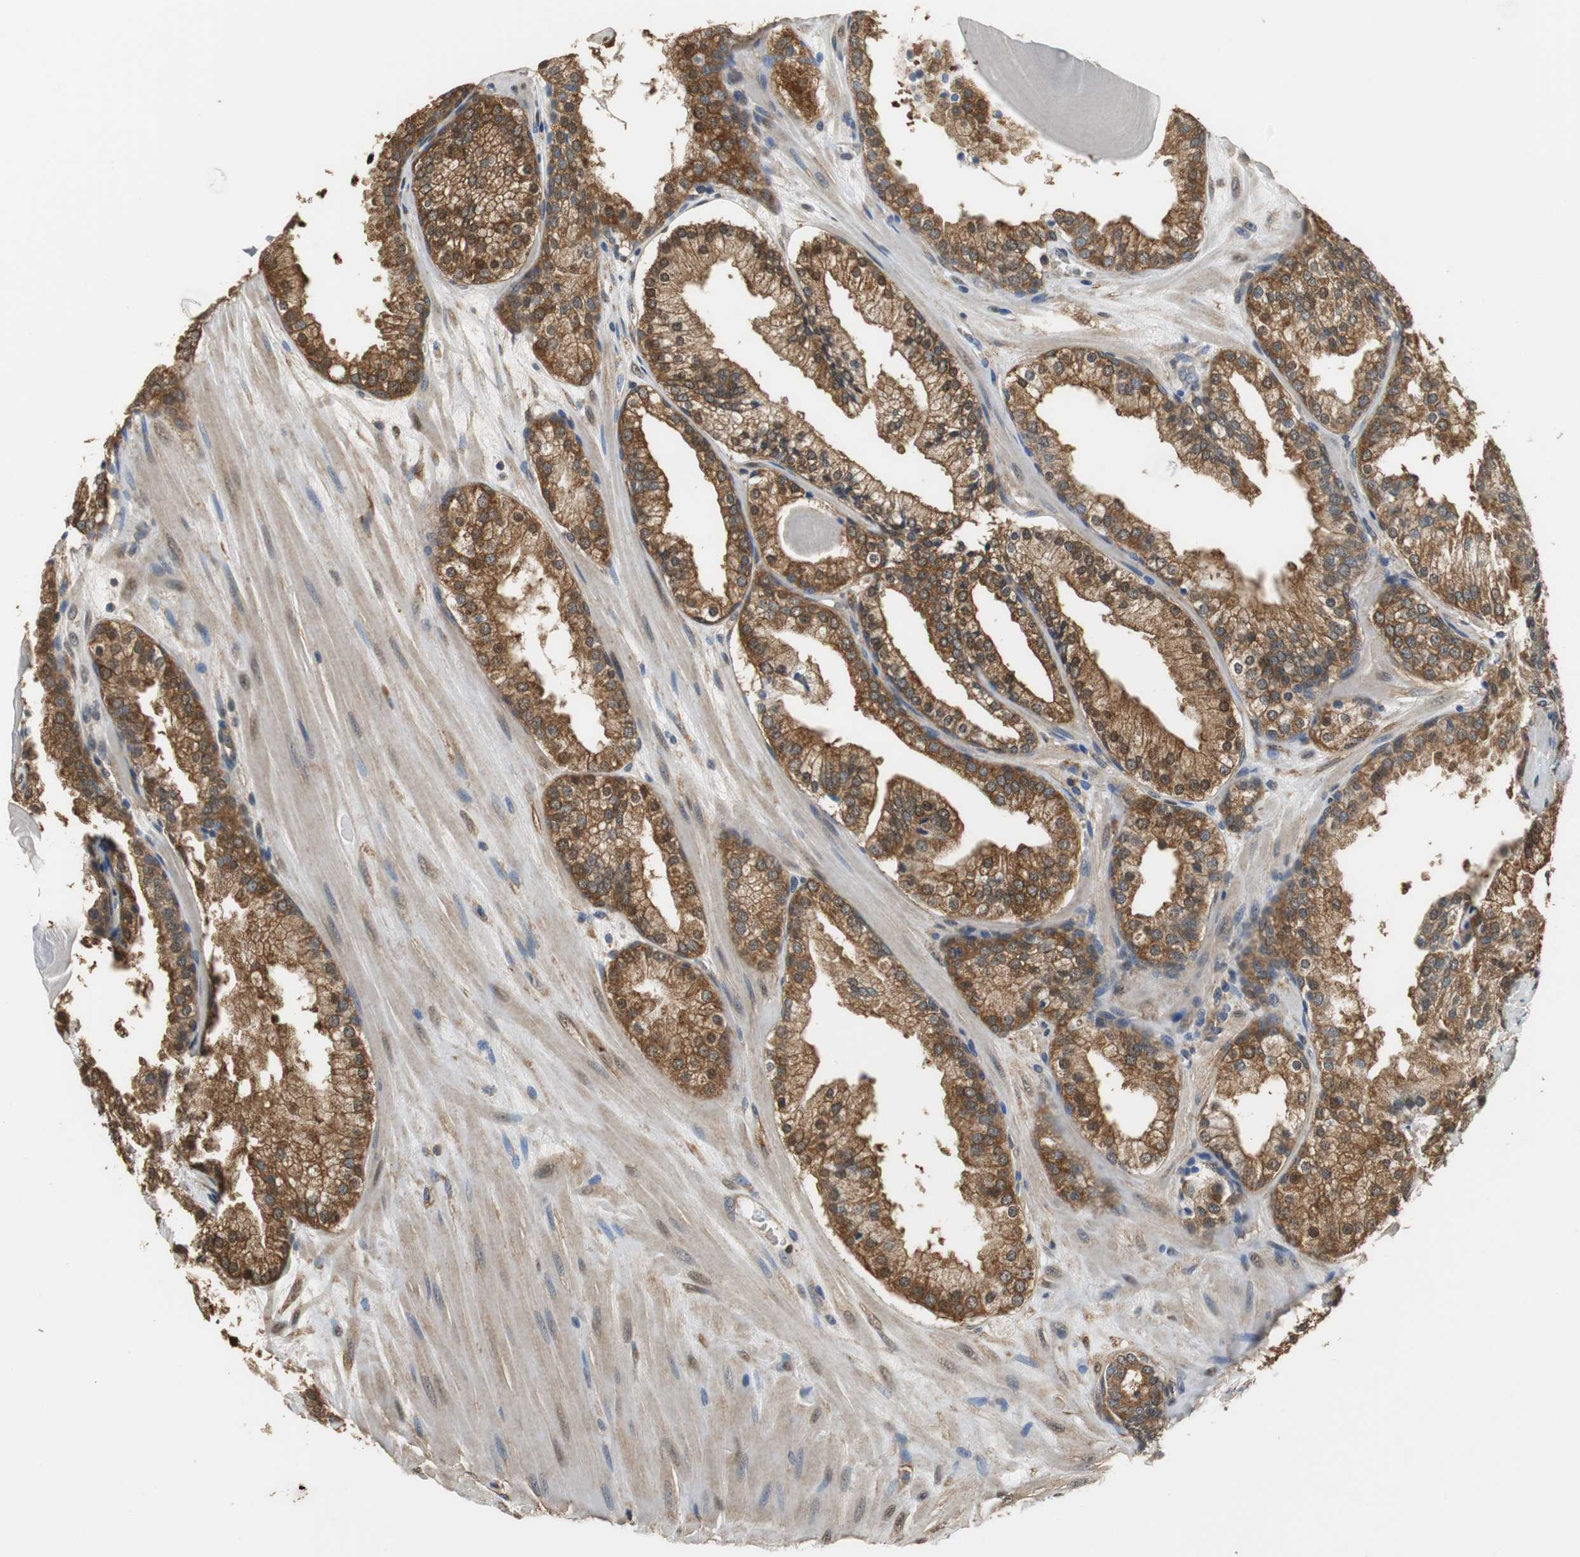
{"staining": {"intensity": "strong", "quantity": ">75%", "location": "cytoplasmic/membranous,nuclear"}, "tissue": "prostate cancer", "cell_type": "Tumor cells", "image_type": "cancer", "snomed": [{"axis": "morphology", "description": "Adenocarcinoma, High grade"}, {"axis": "topography", "description": "Prostate"}], "caption": "IHC of human prostate cancer demonstrates high levels of strong cytoplasmic/membranous and nuclear positivity in approximately >75% of tumor cells.", "gene": "UBQLN2", "patient": {"sex": "male", "age": 68}}